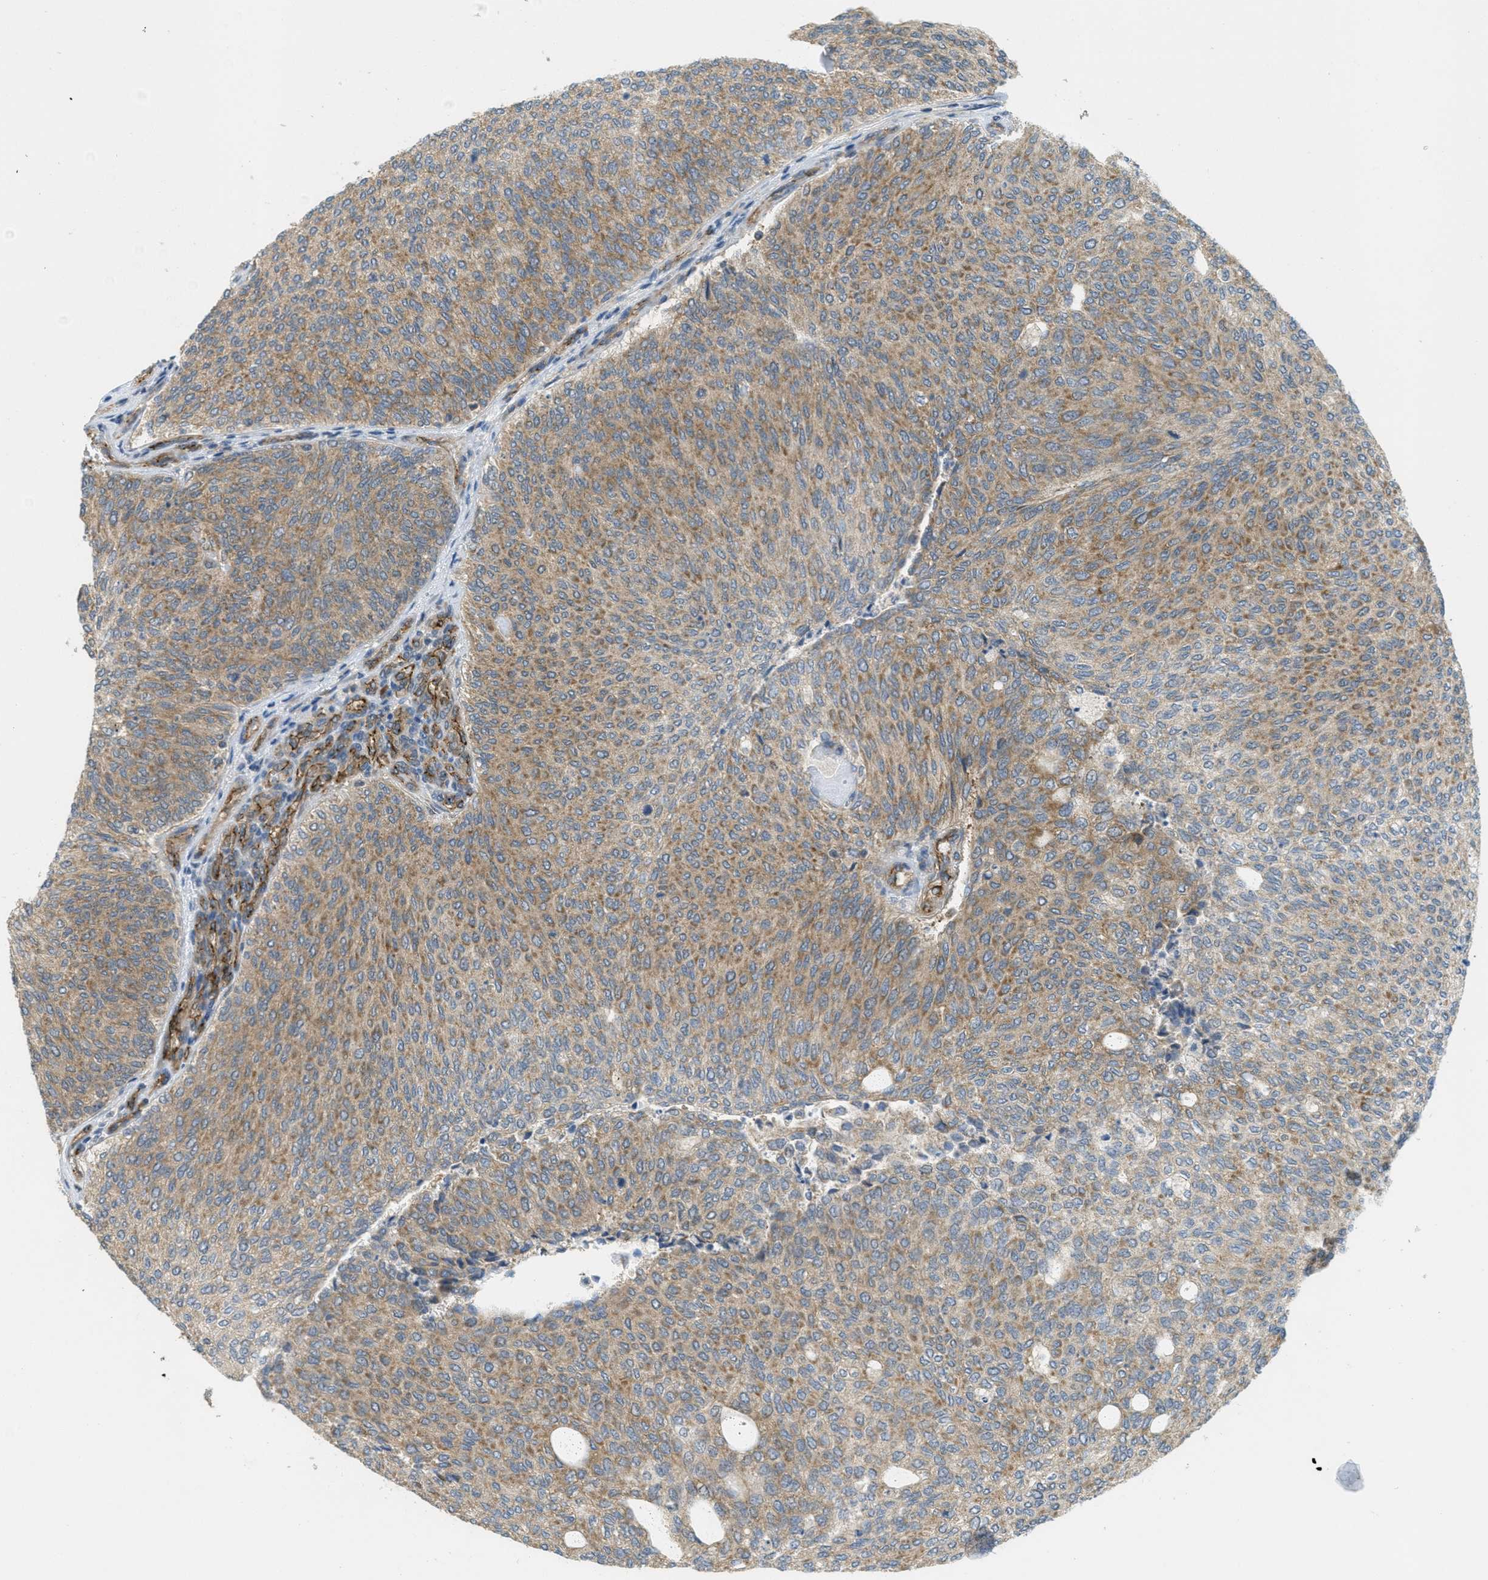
{"staining": {"intensity": "moderate", "quantity": "25%-75%", "location": "cytoplasmic/membranous"}, "tissue": "urothelial cancer", "cell_type": "Tumor cells", "image_type": "cancer", "snomed": [{"axis": "morphology", "description": "Urothelial carcinoma, Low grade"}, {"axis": "topography", "description": "Urinary bladder"}], "caption": "Brown immunohistochemical staining in urothelial cancer displays moderate cytoplasmic/membranous expression in approximately 25%-75% of tumor cells.", "gene": "JCAD", "patient": {"sex": "female", "age": 79}}